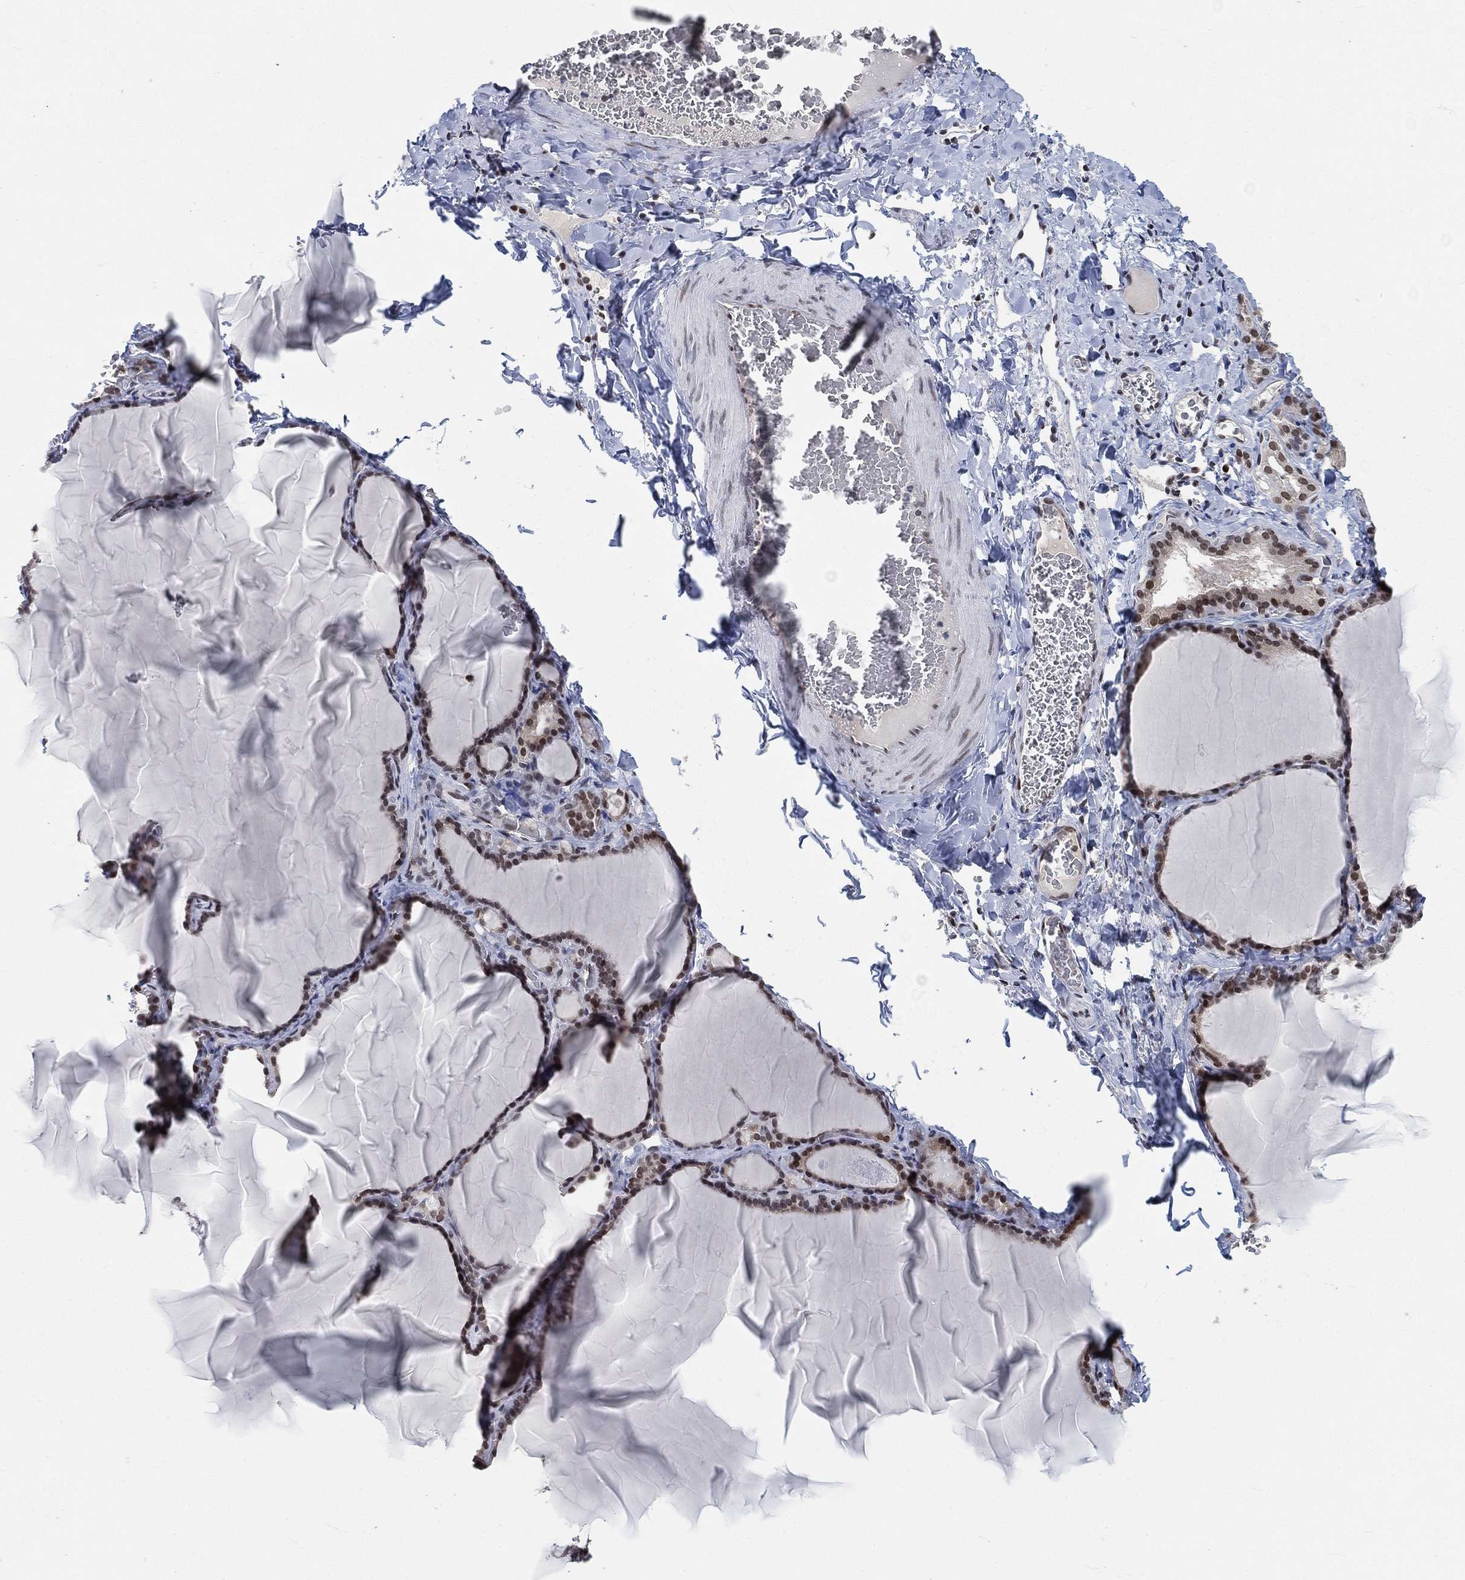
{"staining": {"intensity": "strong", "quantity": ">75%", "location": "nuclear"}, "tissue": "thyroid gland", "cell_type": "Glandular cells", "image_type": "normal", "snomed": [{"axis": "morphology", "description": "Normal tissue, NOS"}, {"axis": "morphology", "description": "Hyperplasia, NOS"}, {"axis": "topography", "description": "Thyroid gland"}], "caption": "Strong nuclear protein staining is present in about >75% of glandular cells in thyroid gland. Ihc stains the protein in brown and the nuclei are stained blue.", "gene": "YLPM1", "patient": {"sex": "female", "age": 27}}